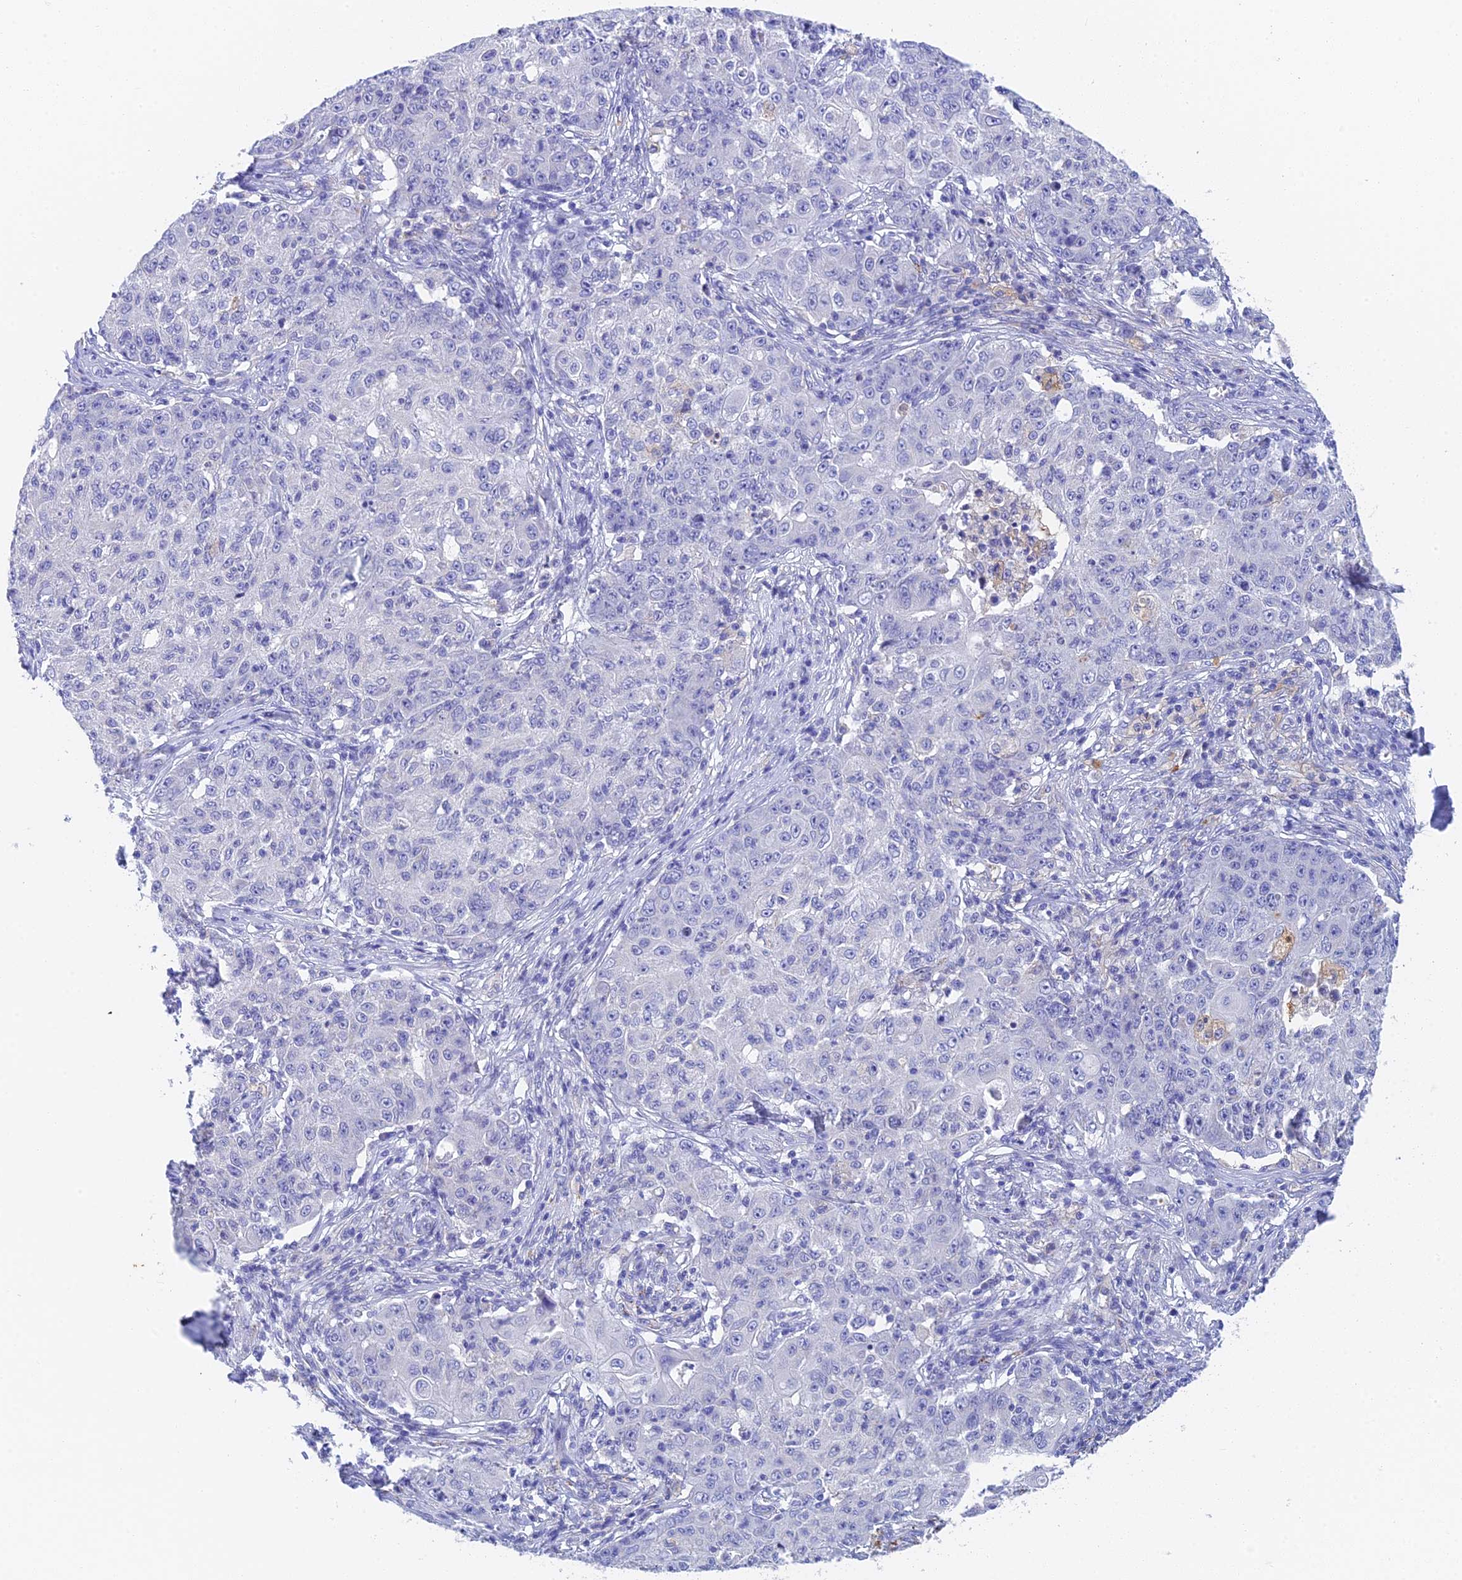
{"staining": {"intensity": "negative", "quantity": "none", "location": "none"}, "tissue": "ovarian cancer", "cell_type": "Tumor cells", "image_type": "cancer", "snomed": [{"axis": "morphology", "description": "Carcinoma, endometroid"}, {"axis": "topography", "description": "Ovary"}], "caption": "Immunohistochemistry (IHC) of ovarian cancer (endometroid carcinoma) reveals no staining in tumor cells. (Brightfield microscopy of DAB (3,3'-diaminobenzidine) IHC at high magnification).", "gene": "ADAMTS13", "patient": {"sex": "female", "age": 42}}